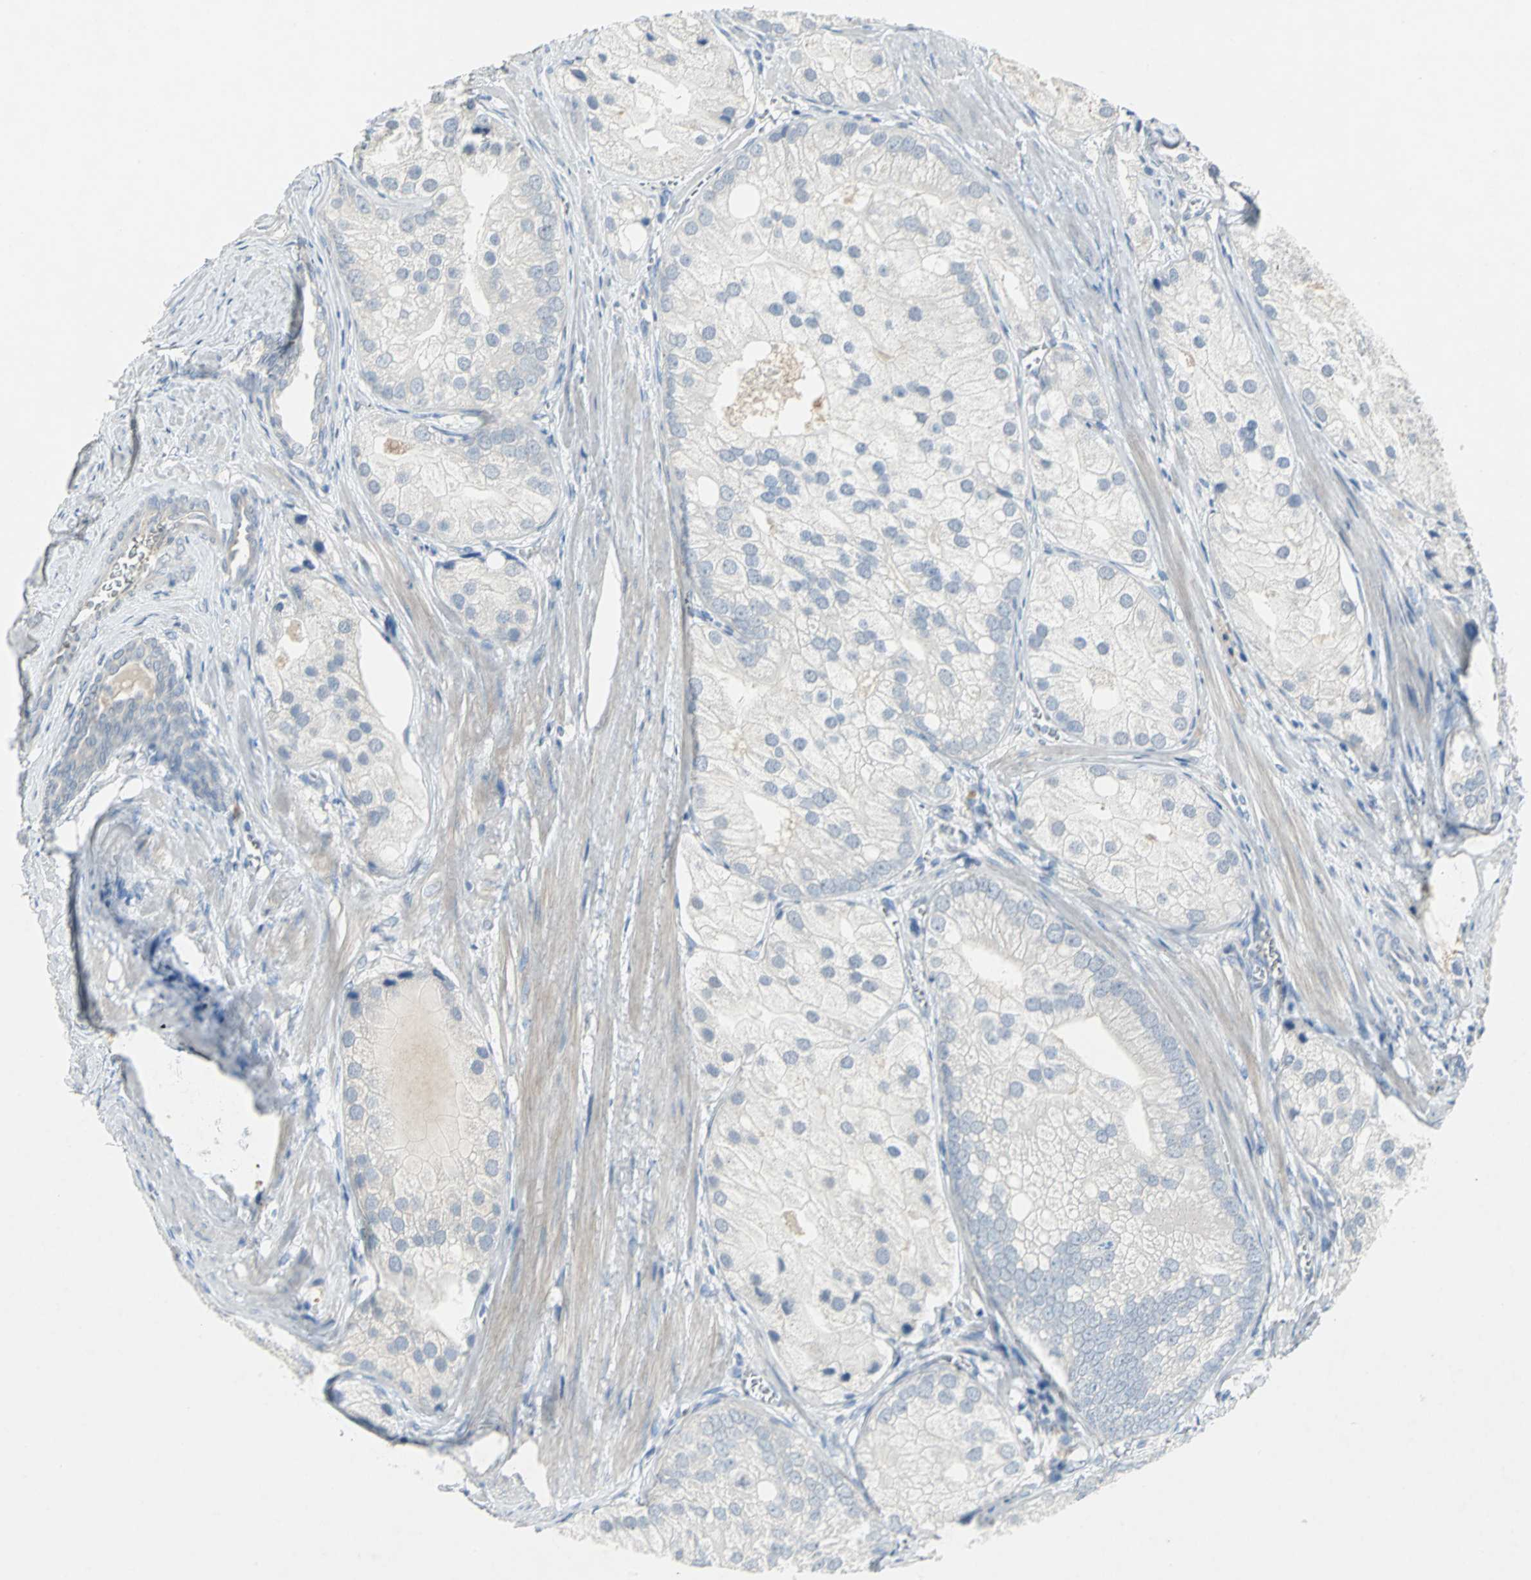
{"staining": {"intensity": "negative", "quantity": "none", "location": "none"}, "tissue": "prostate cancer", "cell_type": "Tumor cells", "image_type": "cancer", "snomed": [{"axis": "morphology", "description": "Adenocarcinoma, Low grade"}, {"axis": "topography", "description": "Prostate"}], "caption": "Immunohistochemistry (IHC) histopathology image of prostate cancer (low-grade adenocarcinoma) stained for a protein (brown), which displays no expression in tumor cells.", "gene": "PTGDS", "patient": {"sex": "male", "age": 69}}